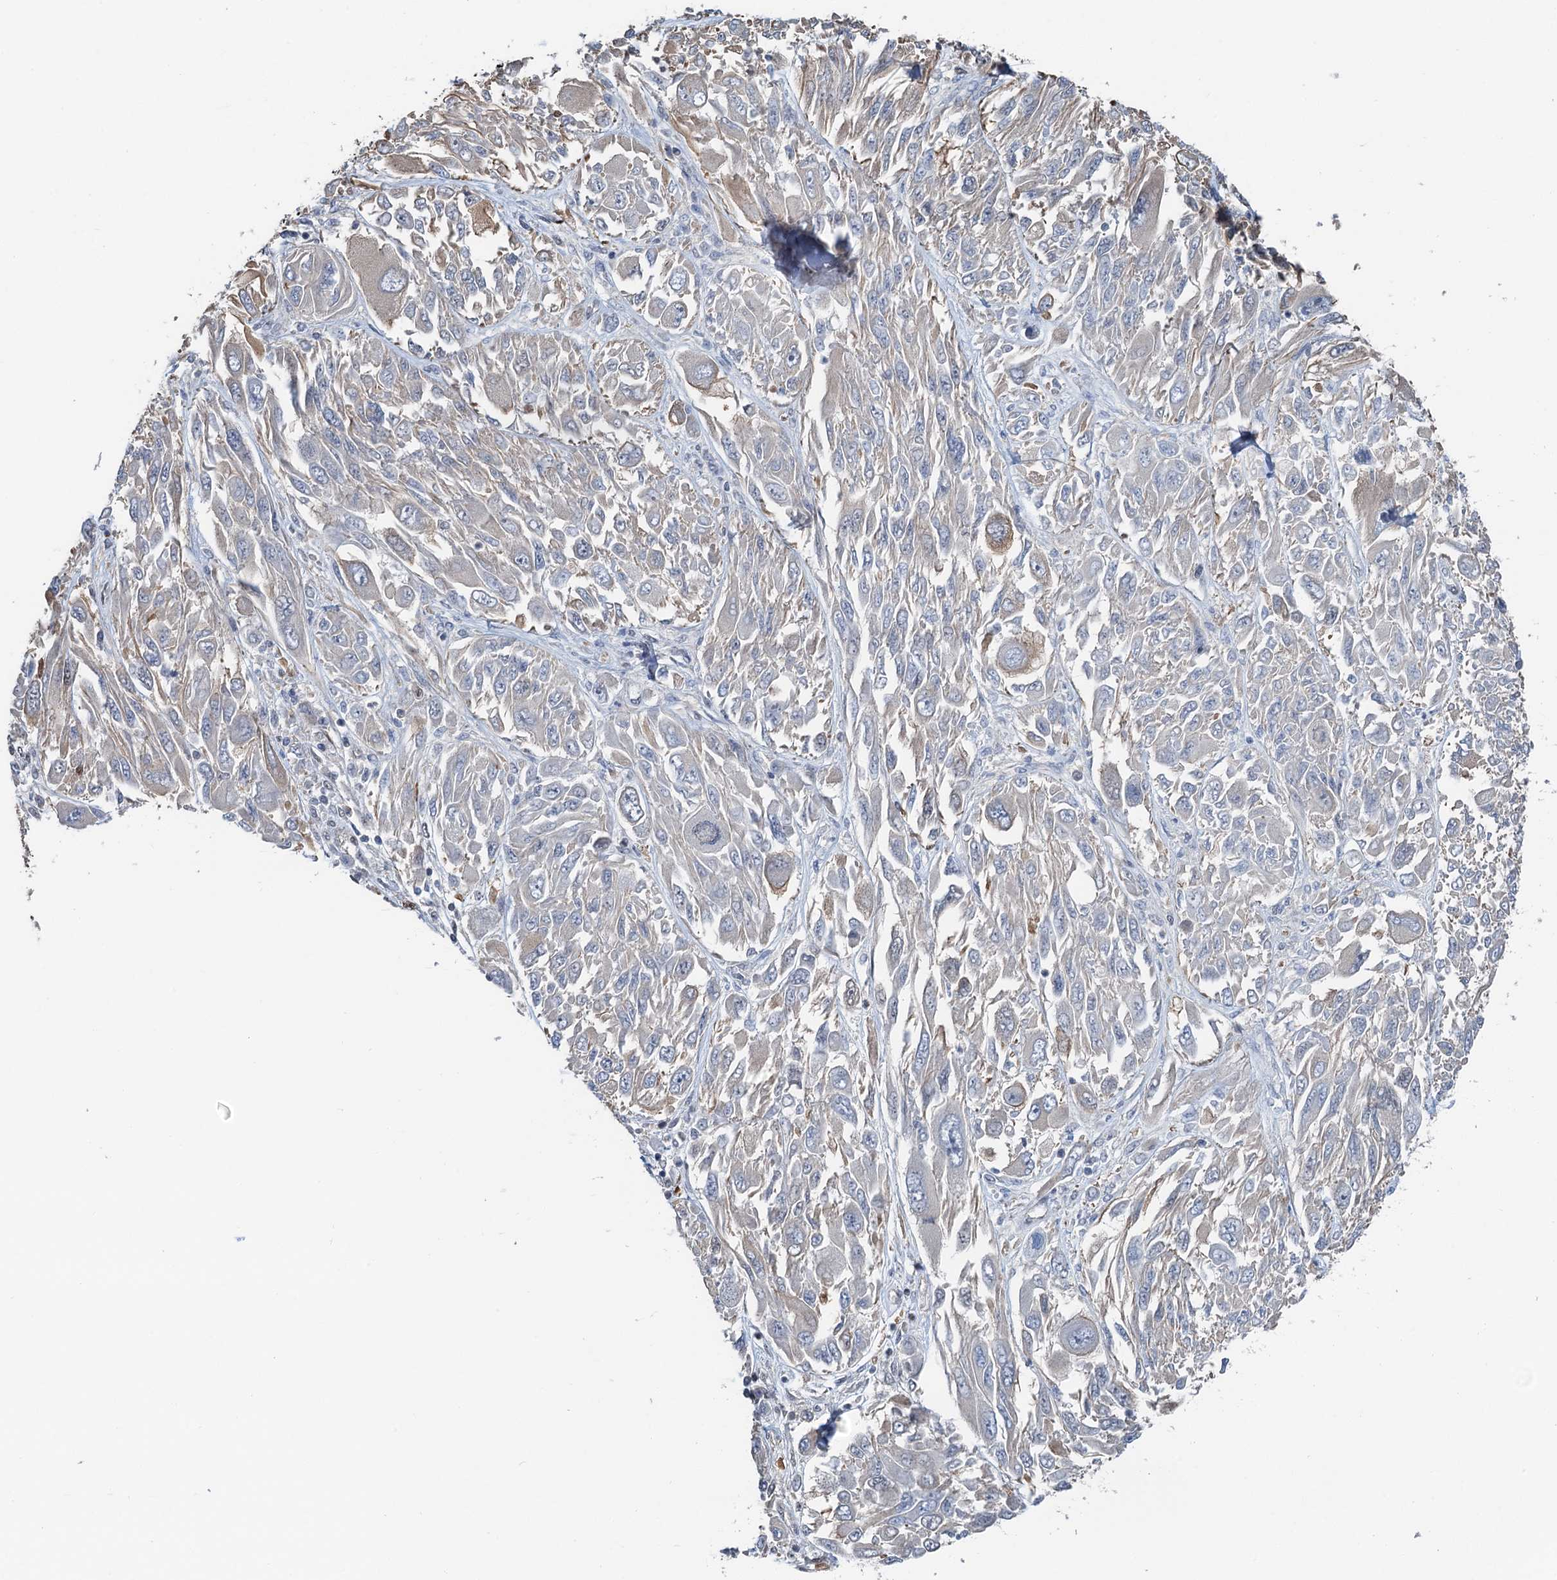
{"staining": {"intensity": "negative", "quantity": "none", "location": "none"}, "tissue": "melanoma", "cell_type": "Tumor cells", "image_type": "cancer", "snomed": [{"axis": "morphology", "description": "Malignant melanoma, NOS"}, {"axis": "topography", "description": "Skin"}], "caption": "A histopathology image of malignant melanoma stained for a protein shows no brown staining in tumor cells.", "gene": "CFDP1", "patient": {"sex": "female", "age": 91}}